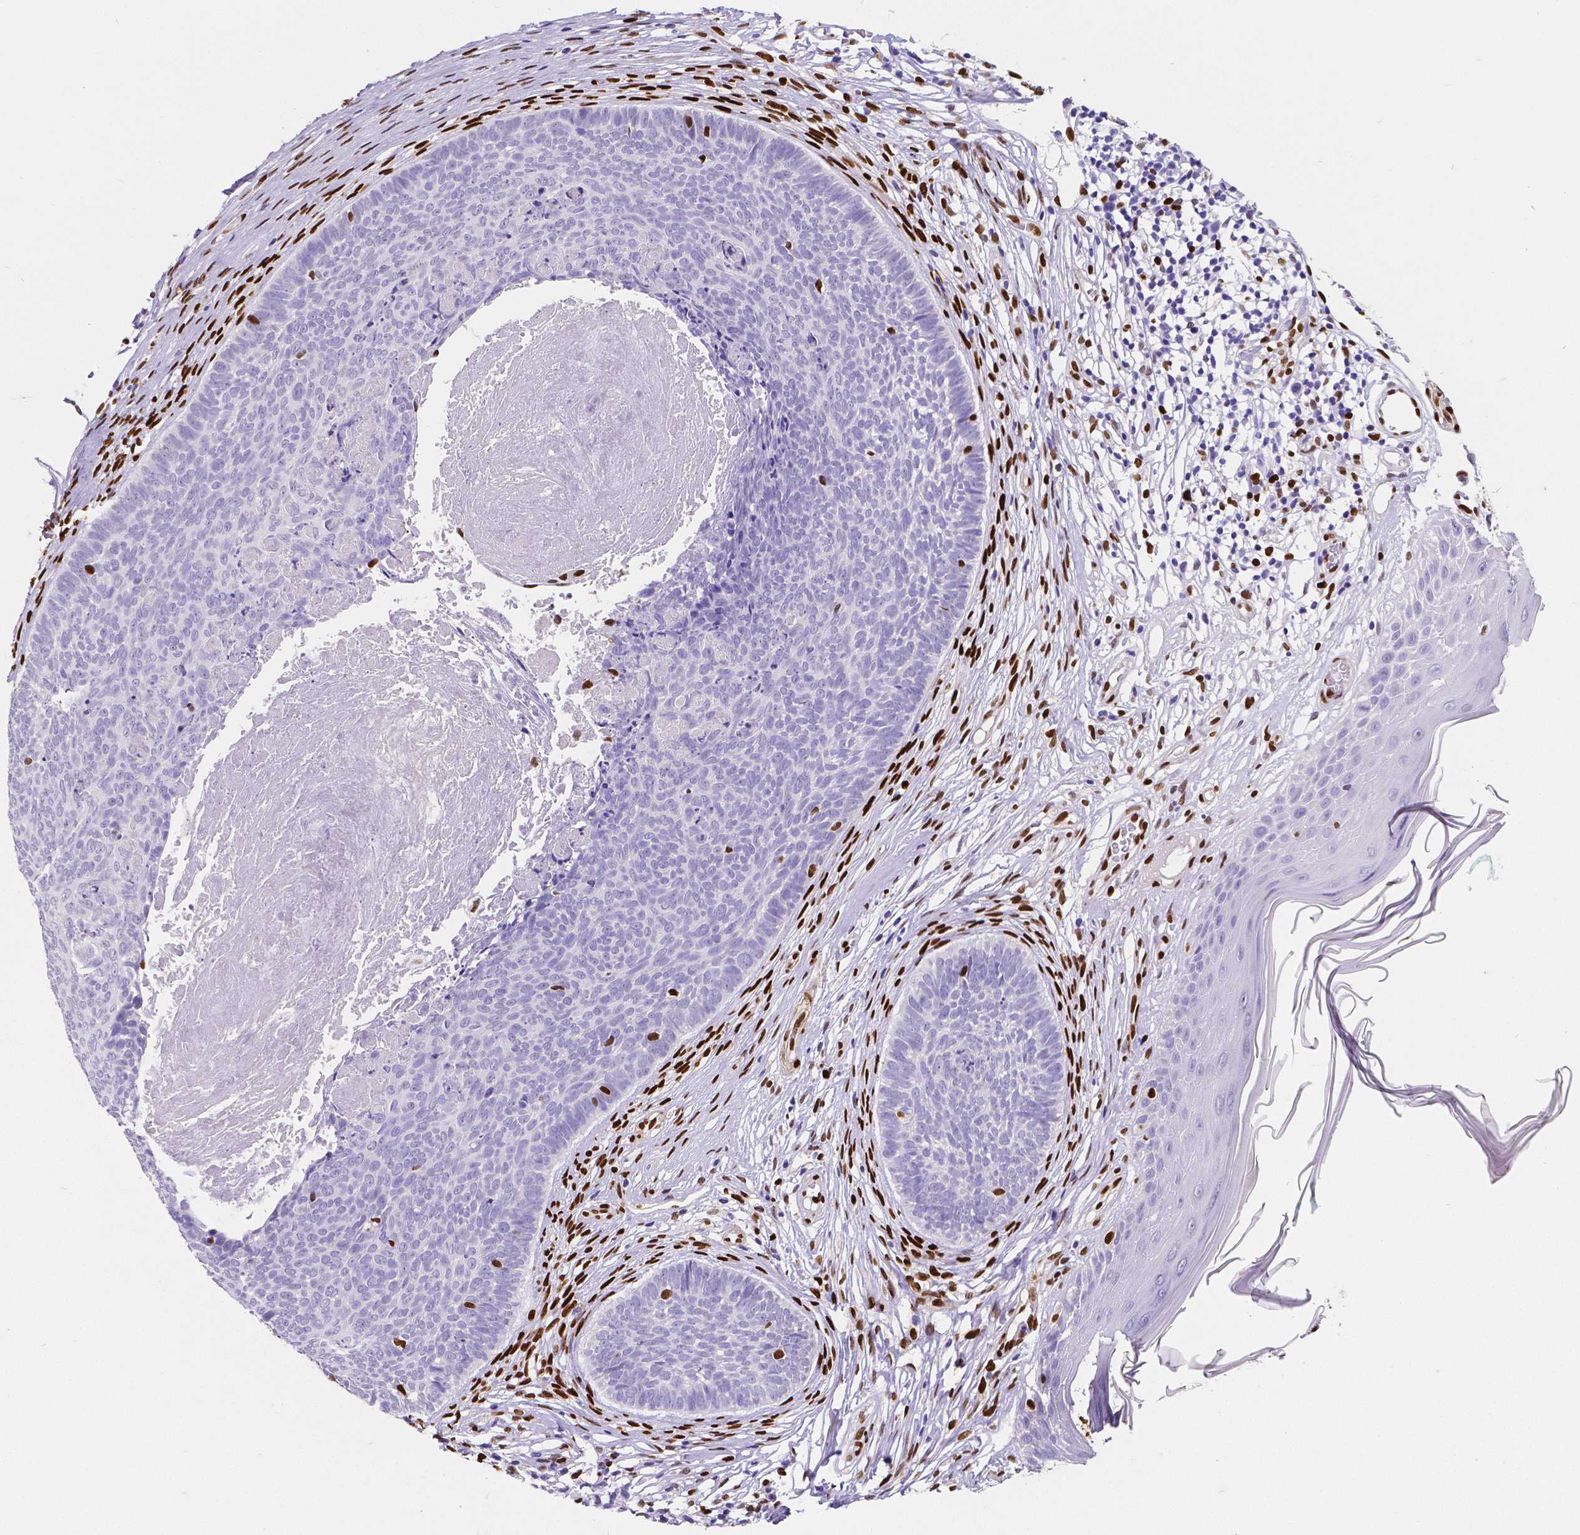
{"staining": {"intensity": "negative", "quantity": "none", "location": "none"}, "tissue": "skin cancer", "cell_type": "Tumor cells", "image_type": "cancer", "snomed": [{"axis": "morphology", "description": "Basal cell carcinoma"}, {"axis": "topography", "description": "Skin"}], "caption": "High magnification brightfield microscopy of skin cancer stained with DAB (brown) and counterstained with hematoxylin (blue): tumor cells show no significant positivity.", "gene": "MEF2C", "patient": {"sex": "male", "age": 85}}